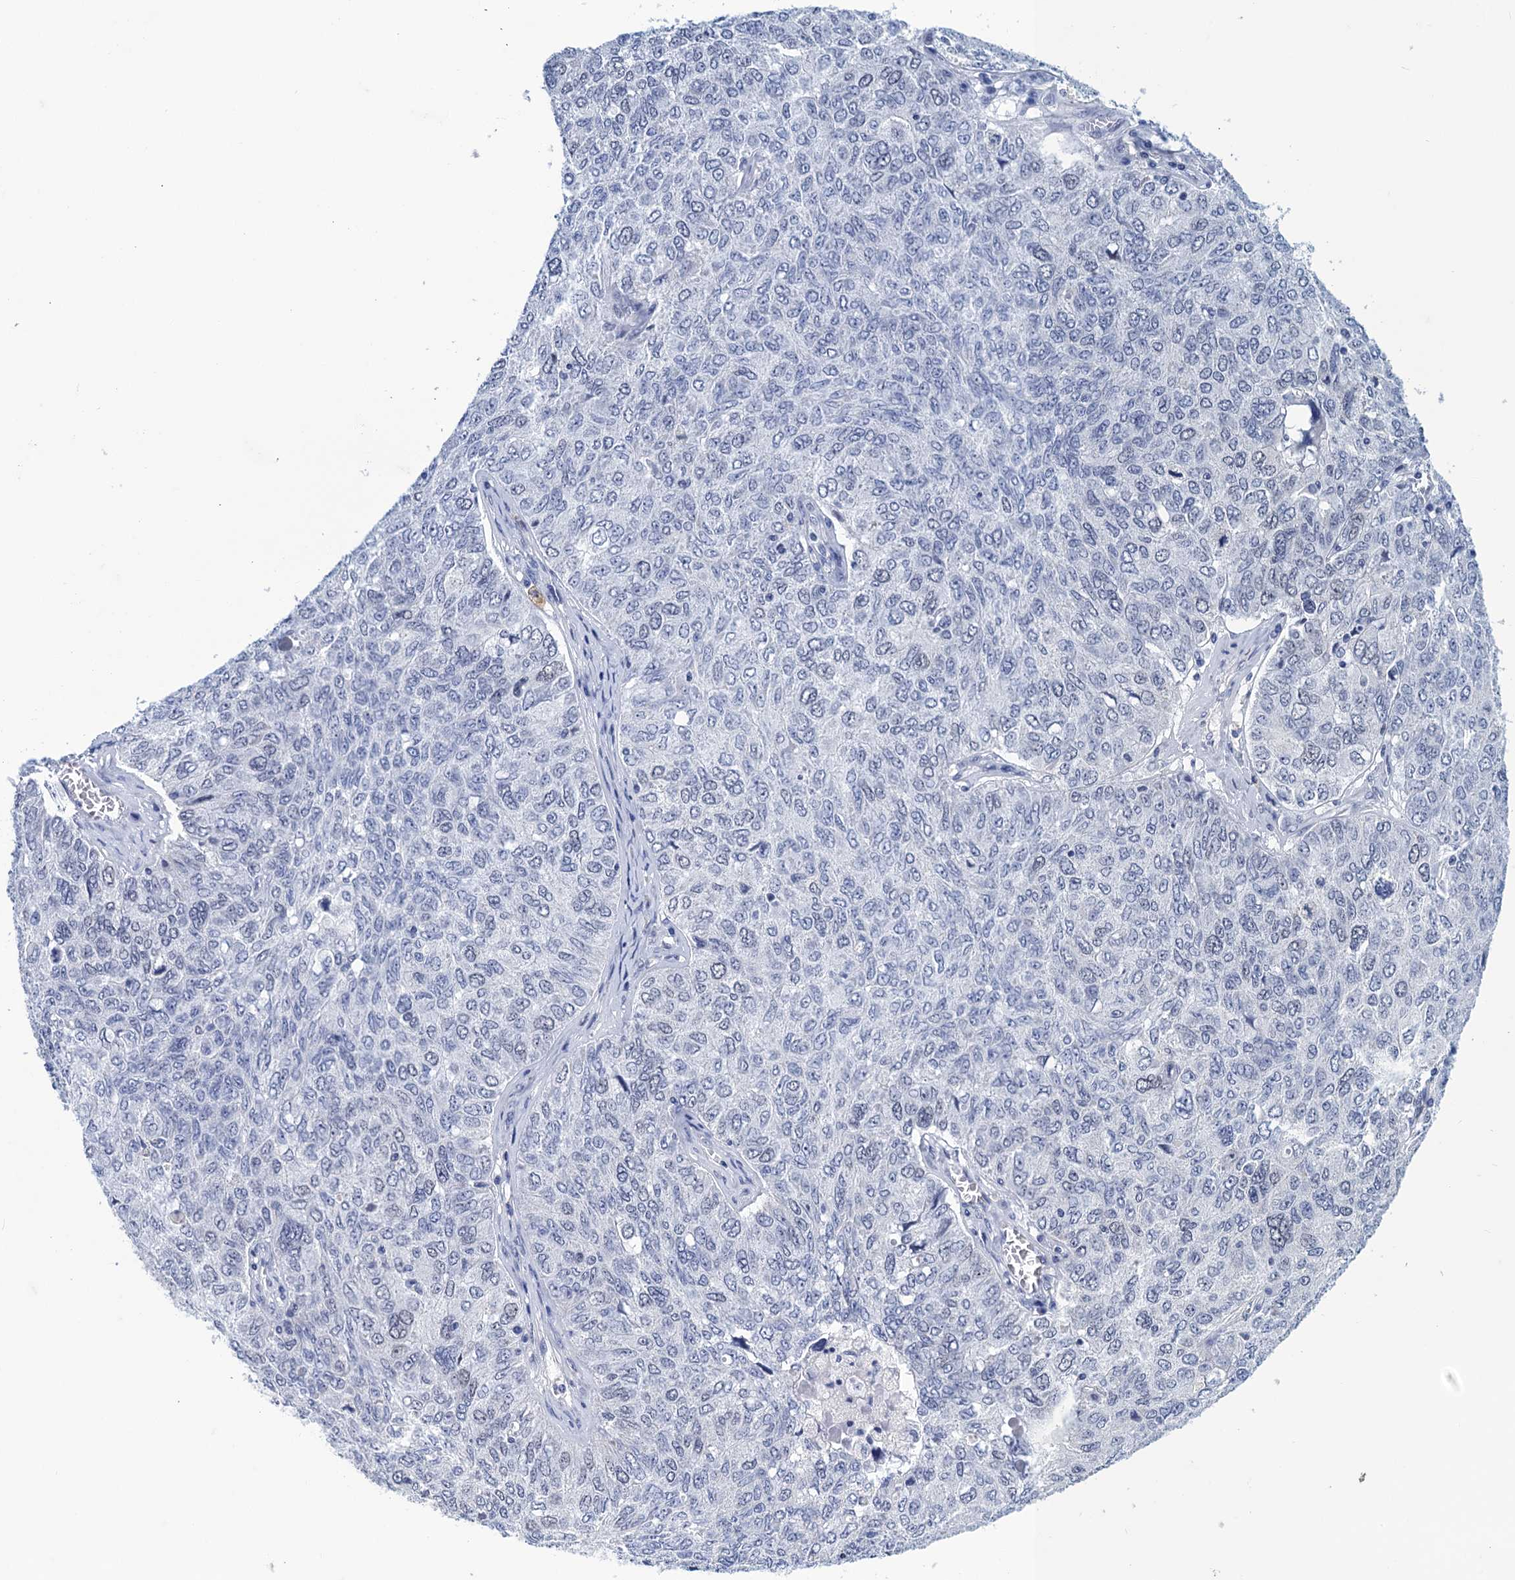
{"staining": {"intensity": "negative", "quantity": "none", "location": "none"}, "tissue": "ovarian cancer", "cell_type": "Tumor cells", "image_type": "cancer", "snomed": [{"axis": "morphology", "description": "Carcinoma, endometroid"}, {"axis": "topography", "description": "Ovary"}], "caption": "Image shows no significant protein staining in tumor cells of endometroid carcinoma (ovarian).", "gene": "GINS3", "patient": {"sex": "female", "age": 62}}